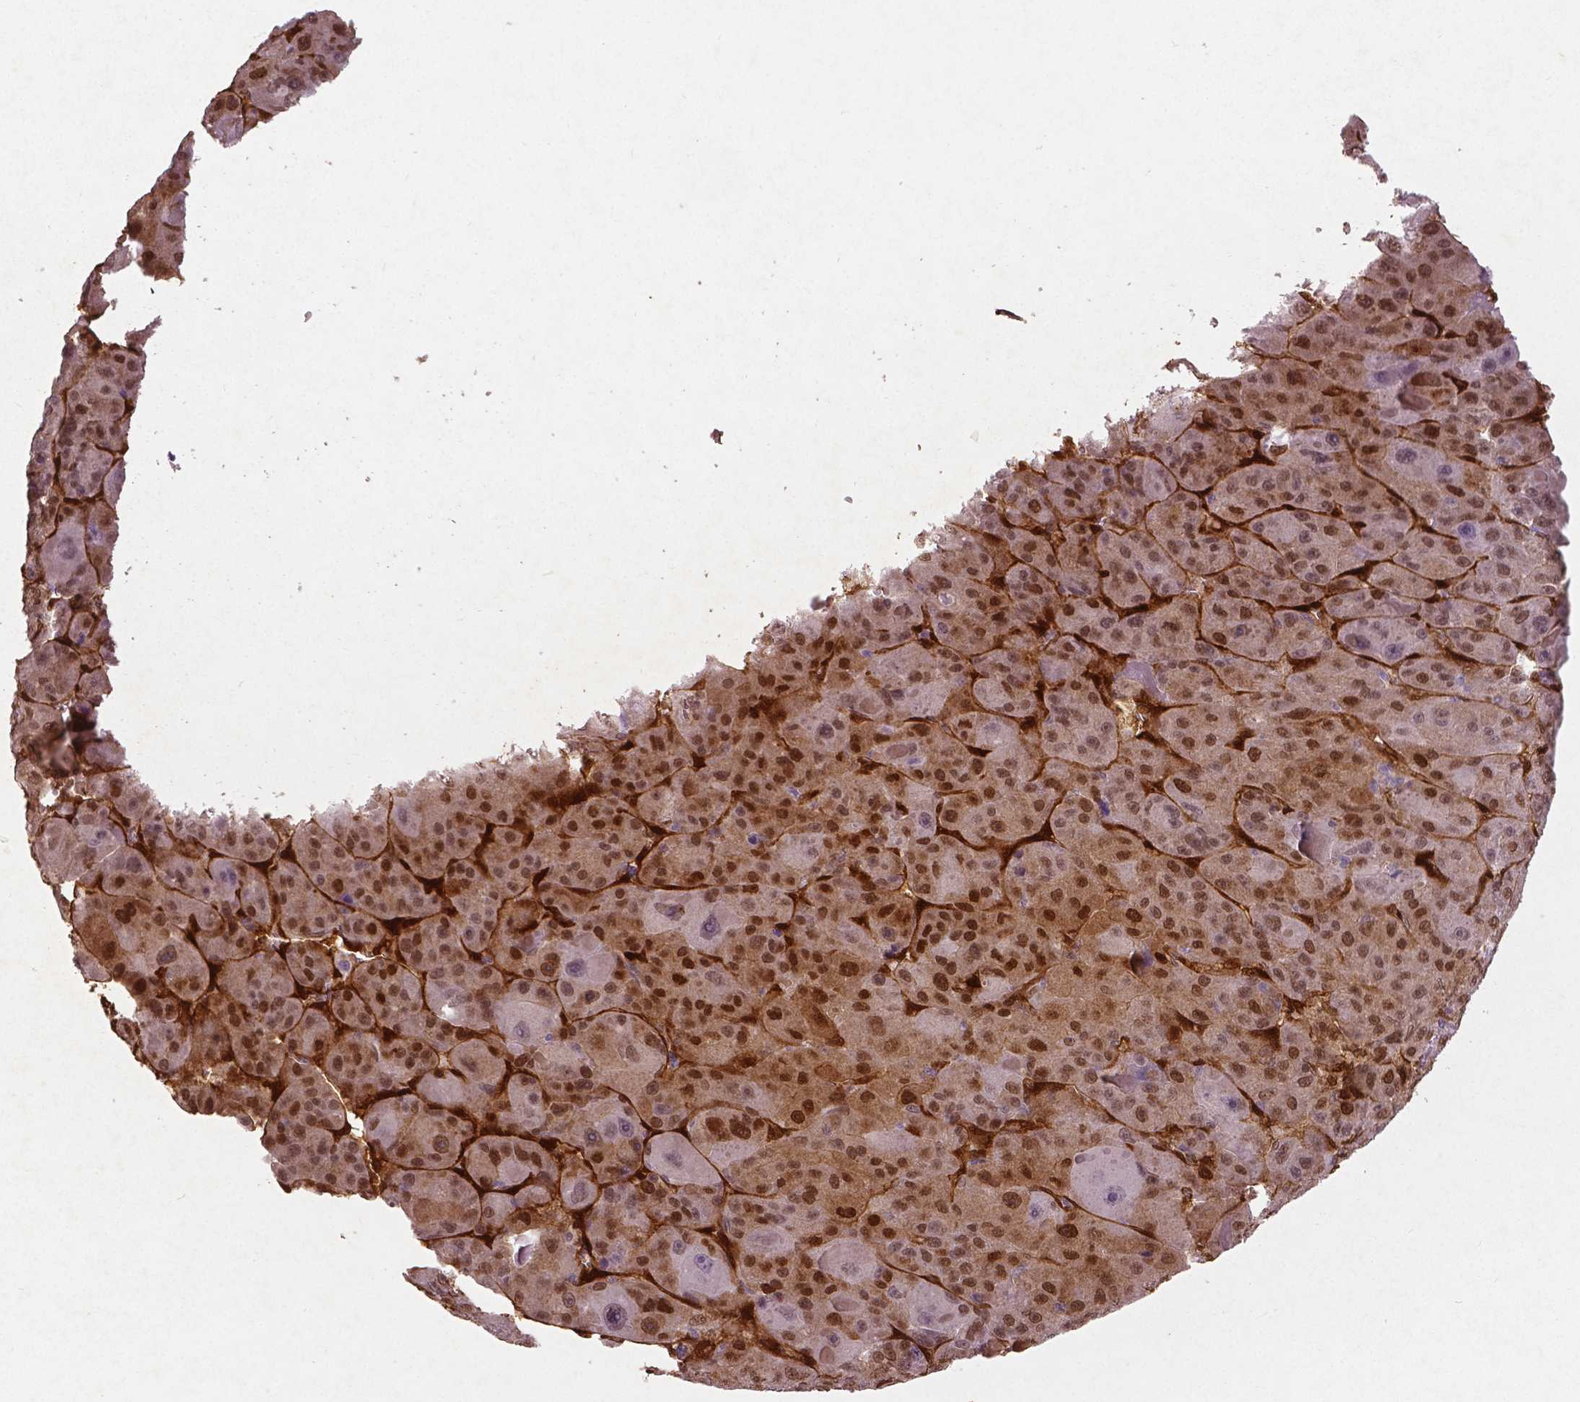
{"staining": {"intensity": "moderate", "quantity": ">75%", "location": "cytoplasmic/membranous,nuclear"}, "tissue": "liver cancer", "cell_type": "Tumor cells", "image_type": "cancer", "snomed": [{"axis": "morphology", "description": "Carcinoma, Hepatocellular, NOS"}, {"axis": "topography", "description": "Liver"}], "caption": "Immunohistochemistry of human liver cancer (hepatocellular carcinoma) reveals medium levels of moderate cytoplasmic/membranous and nuclear expression in about >75% of tumor cells.", "gene": "WWTR1", "patient": {"sex": "male", "age": 76}}